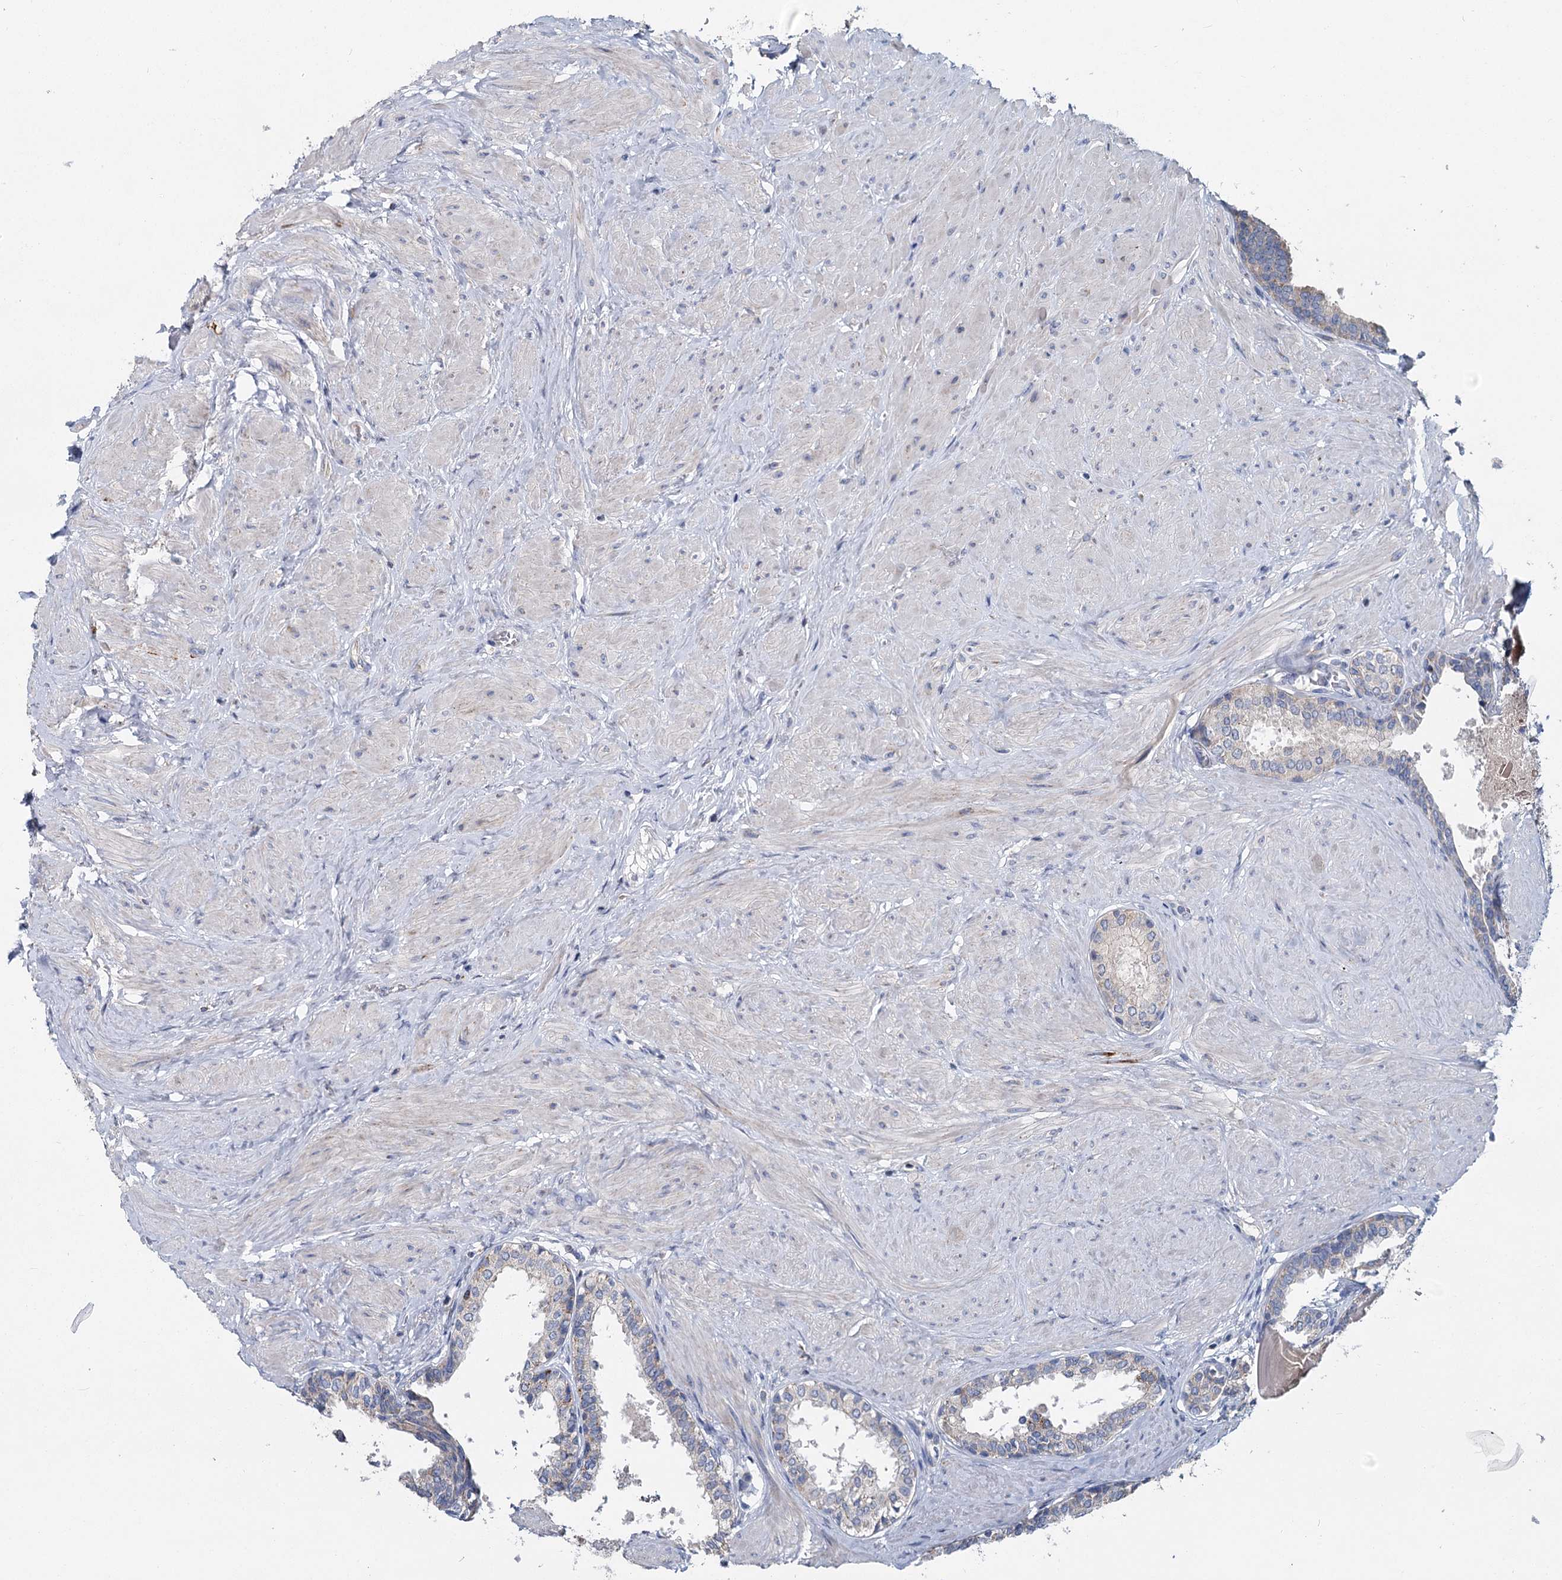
{"staining": {"intensity": "moderate", "quantity": ">75%", "location": "cytoplasmic/membranous"}, "tissue": "prostate", "cell_type": "Glandular cells", "image_type": "normal", "snomed": [{"axis": "morphology", "description": "Normal tissue, NOS"}, {"axis": "topography", "description": "Prostate"}], "caption": "Immunohistochemical staining of benign prostate reveals moderate cytoplasmic/membranous protein expression in about >75% of glandular cells.", "gene": "ANKRD16", "patient": {"sex": "male", "age": 48}}